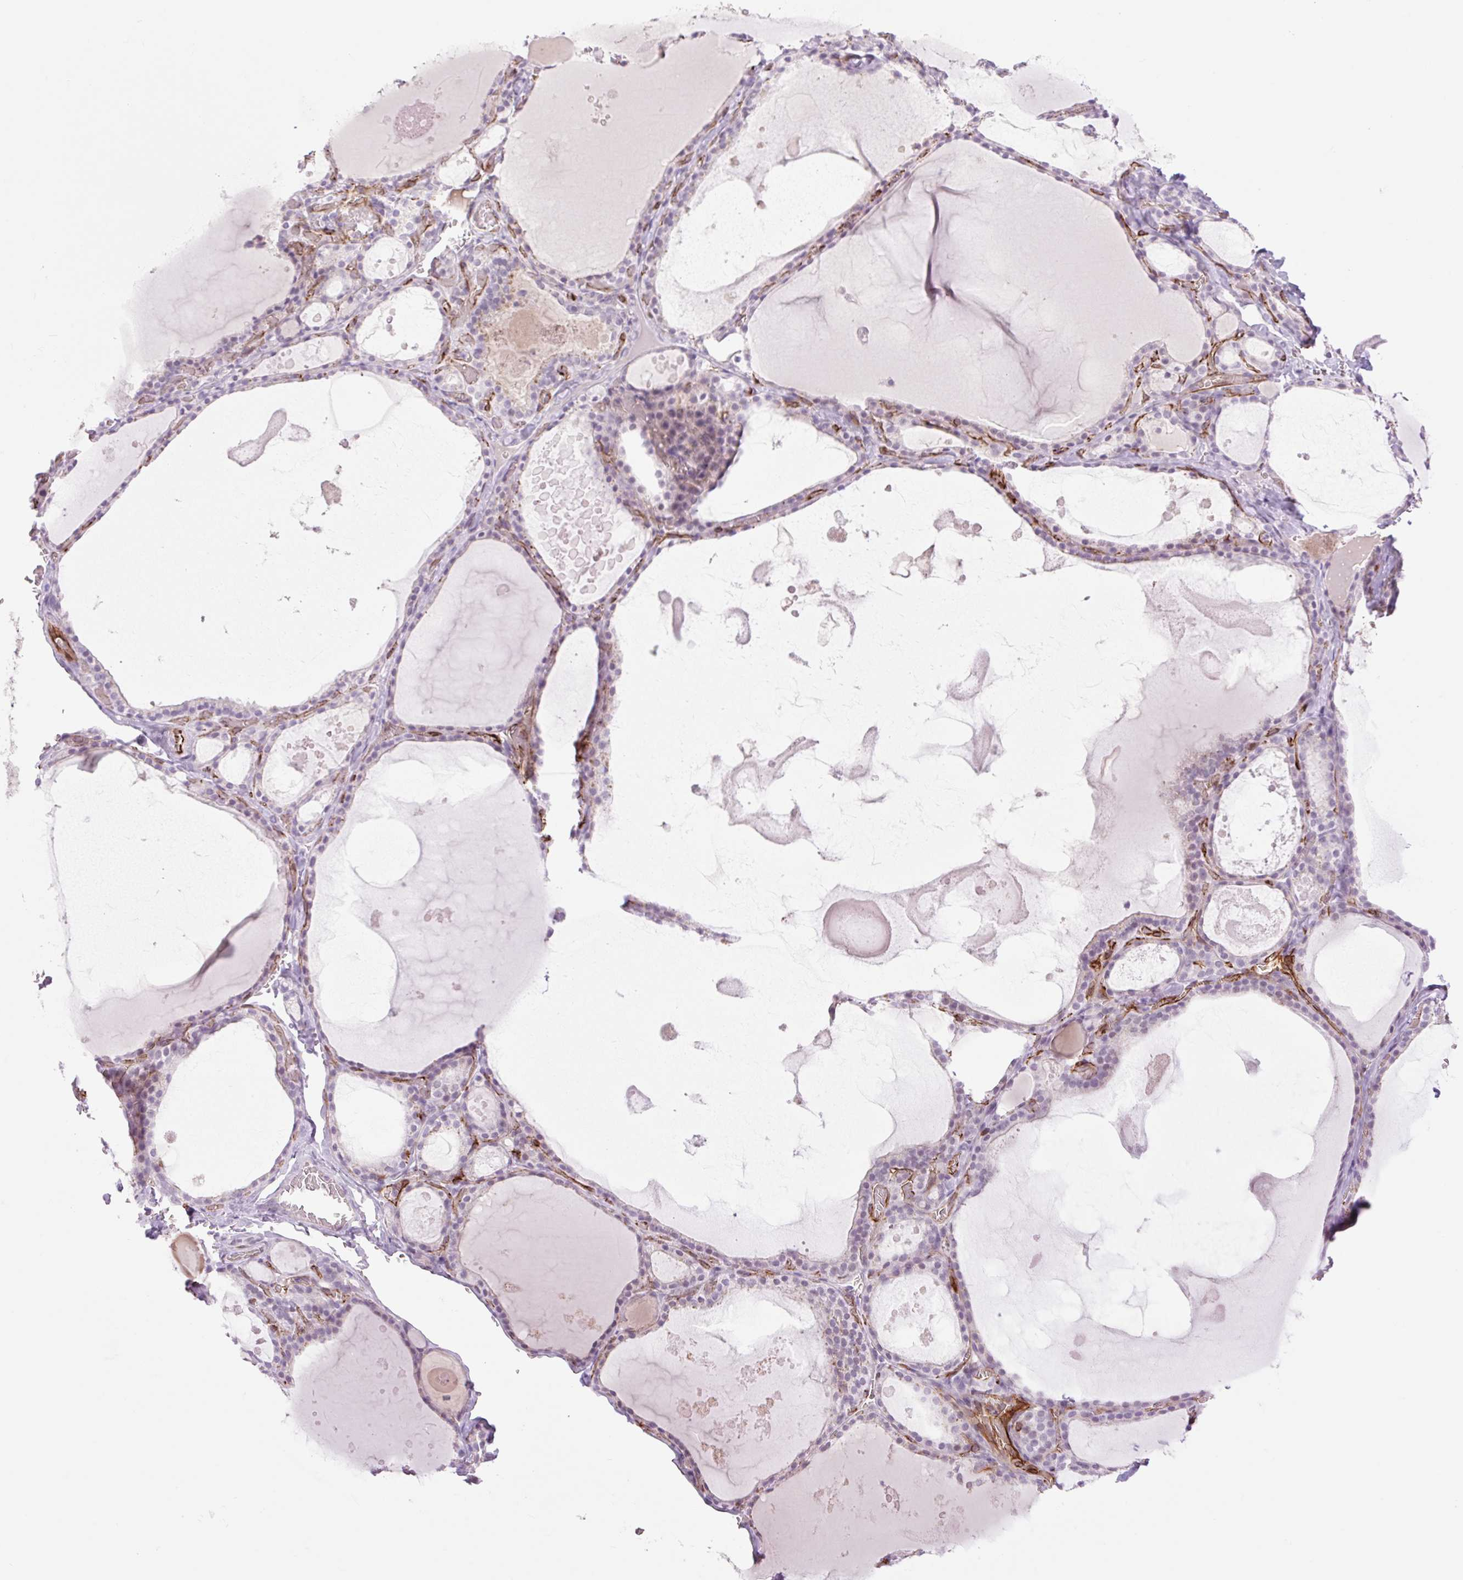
{"staining": {"intensity": "negative", "quantity": "none", "location": "none"}, "tissue": "thyroid gland", "cell_type": "Glandular cells", "image_type": "normal", "snomed": [{"axis": "morphology", "description": "Normal tissue, NOS"}, {"axis": "topography", "description": "Thyroid gland"}], "caption": "IHC micrograph of normal thyroid gland stained for a protein (brown), which demonstrates no staining in glandular cells.", "gene": "ZFYVE21", "patient": {"sex": "male", "age": 56}}